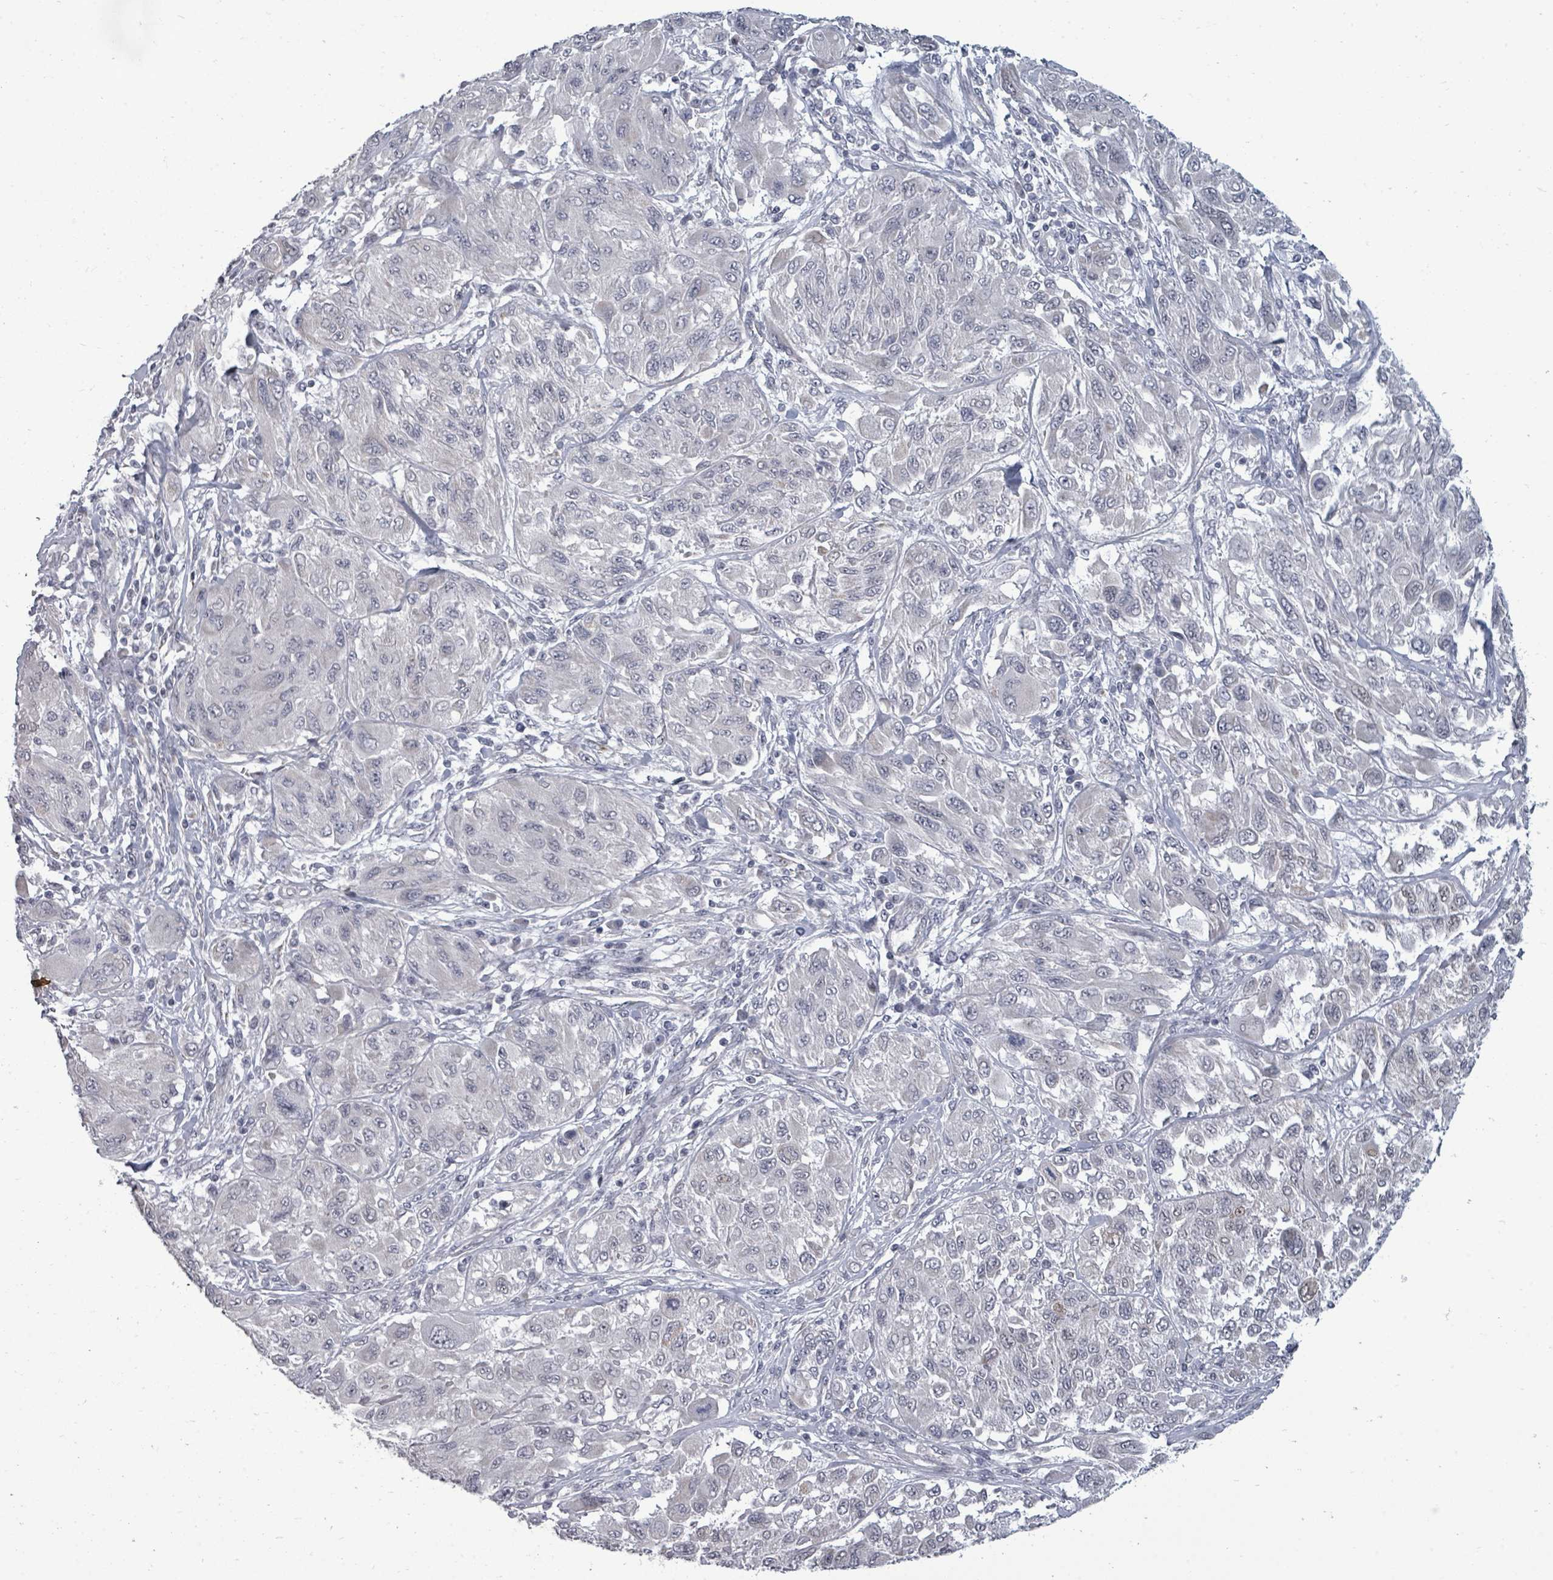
{"staining": {"intensity": "negative", "quantity": "none", "location": "none"}, "tissue": "melanoma", "cell_type": "Tumor cells", "image_type": "cancer", "snomed": [{"axis": "morphology", "description": "Malignant melanoma, NOS"}, {"axis": "topography", "description": "Skin"}], "caption": "A histopathology image of human melanoma is negative for staining in tumor cells. (DAB immunohistochemistry (IHC) visualized using brightfield microscopy, high magnification).", "gene": "PTPN20", "patient": {"sex": "female", "age": 91}}